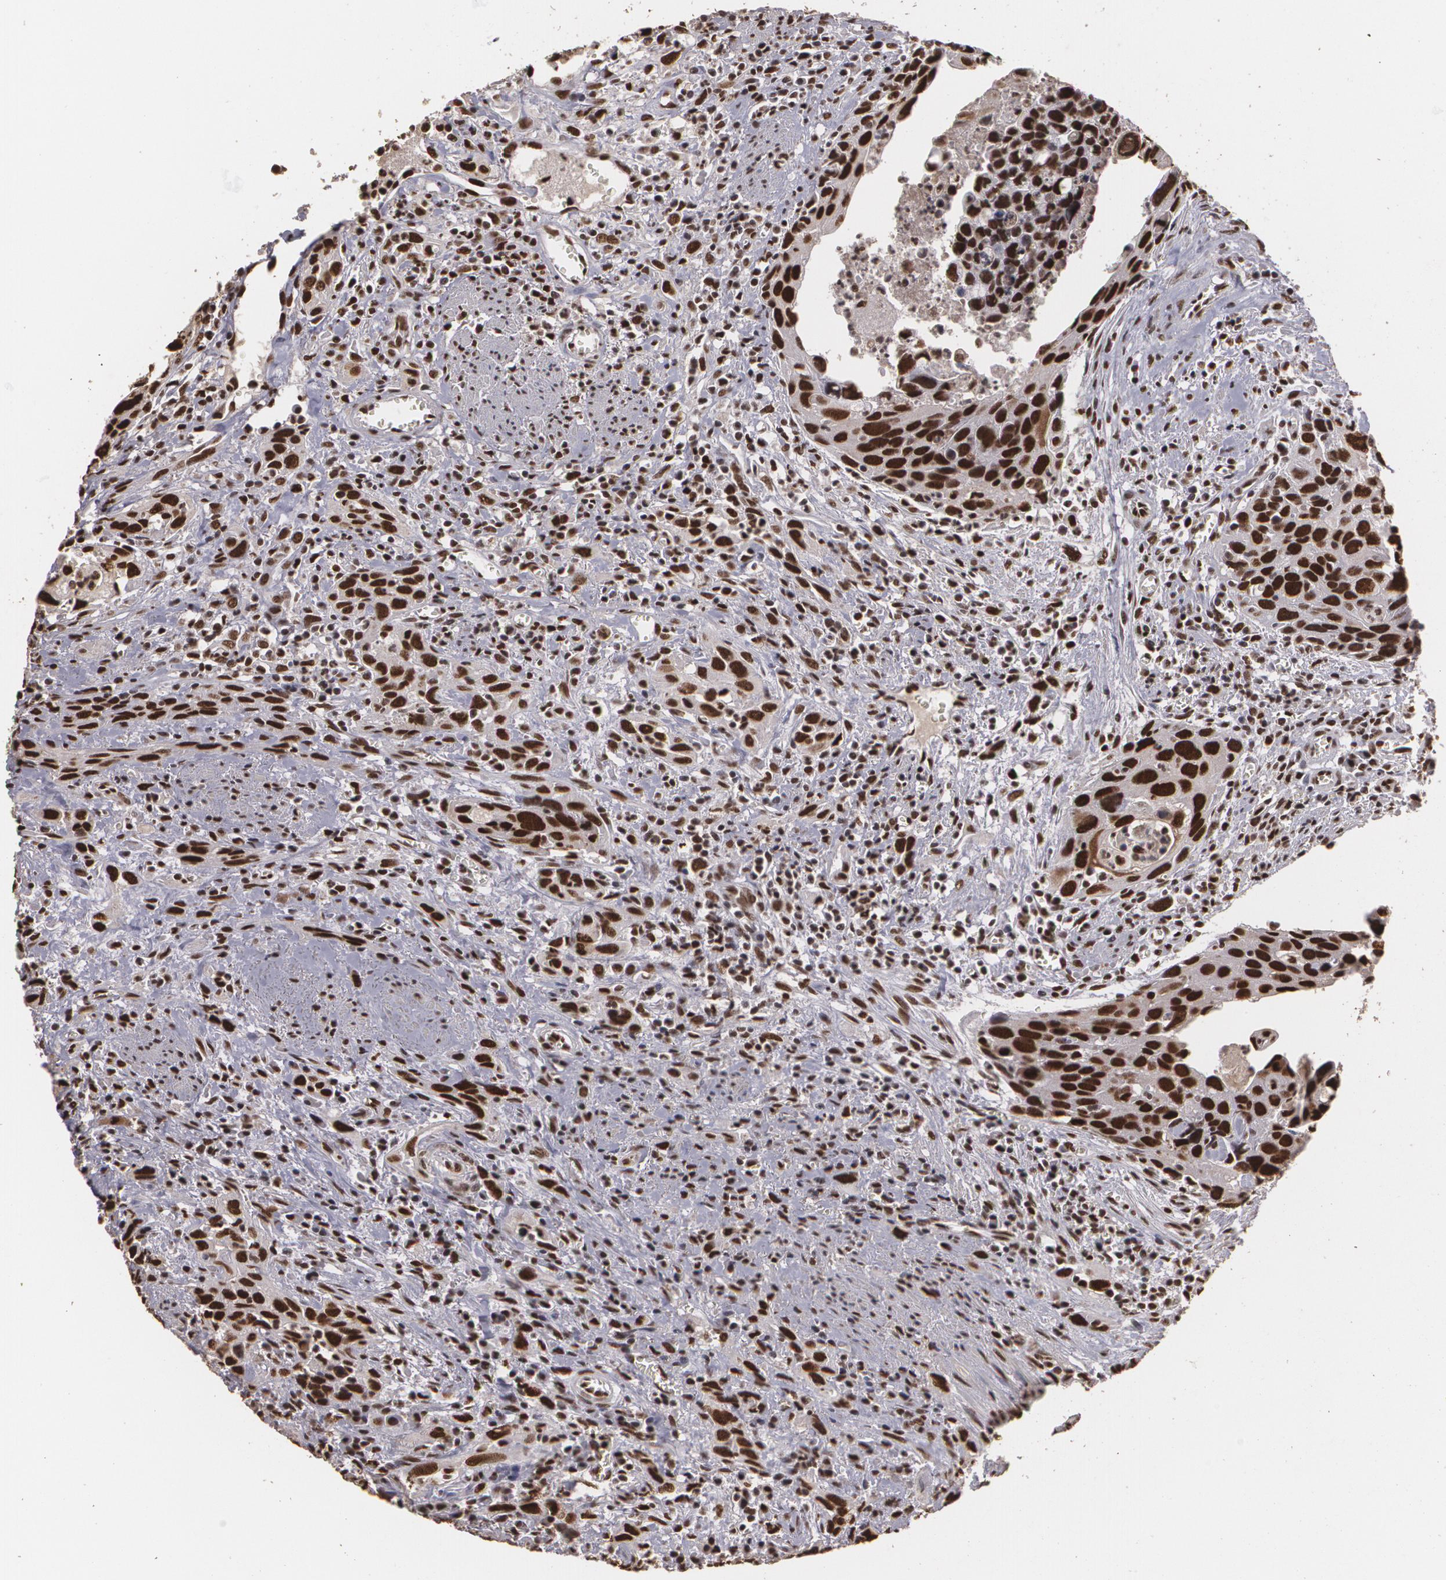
{"staining": {"intensity": "strong", "quantity": ">75%", "location": "nuclear"}, "tissue": "urothelial cancer", "cell_type": "Tumor cells", "image_type": "cancer", "snomed": [{"axis": "morphology", "description": "Urothelial carcinoma, High grade"}, {"axis": "topography", "description": "Urinary bladder"}], "caption": "Human urothelial cancer stained for a protein (brown) exhibits strong nuclear positive positivity in about >75% of tumor cells.", "gene": "RCOR1", "patient": {"sex": "male", "age": 71}}